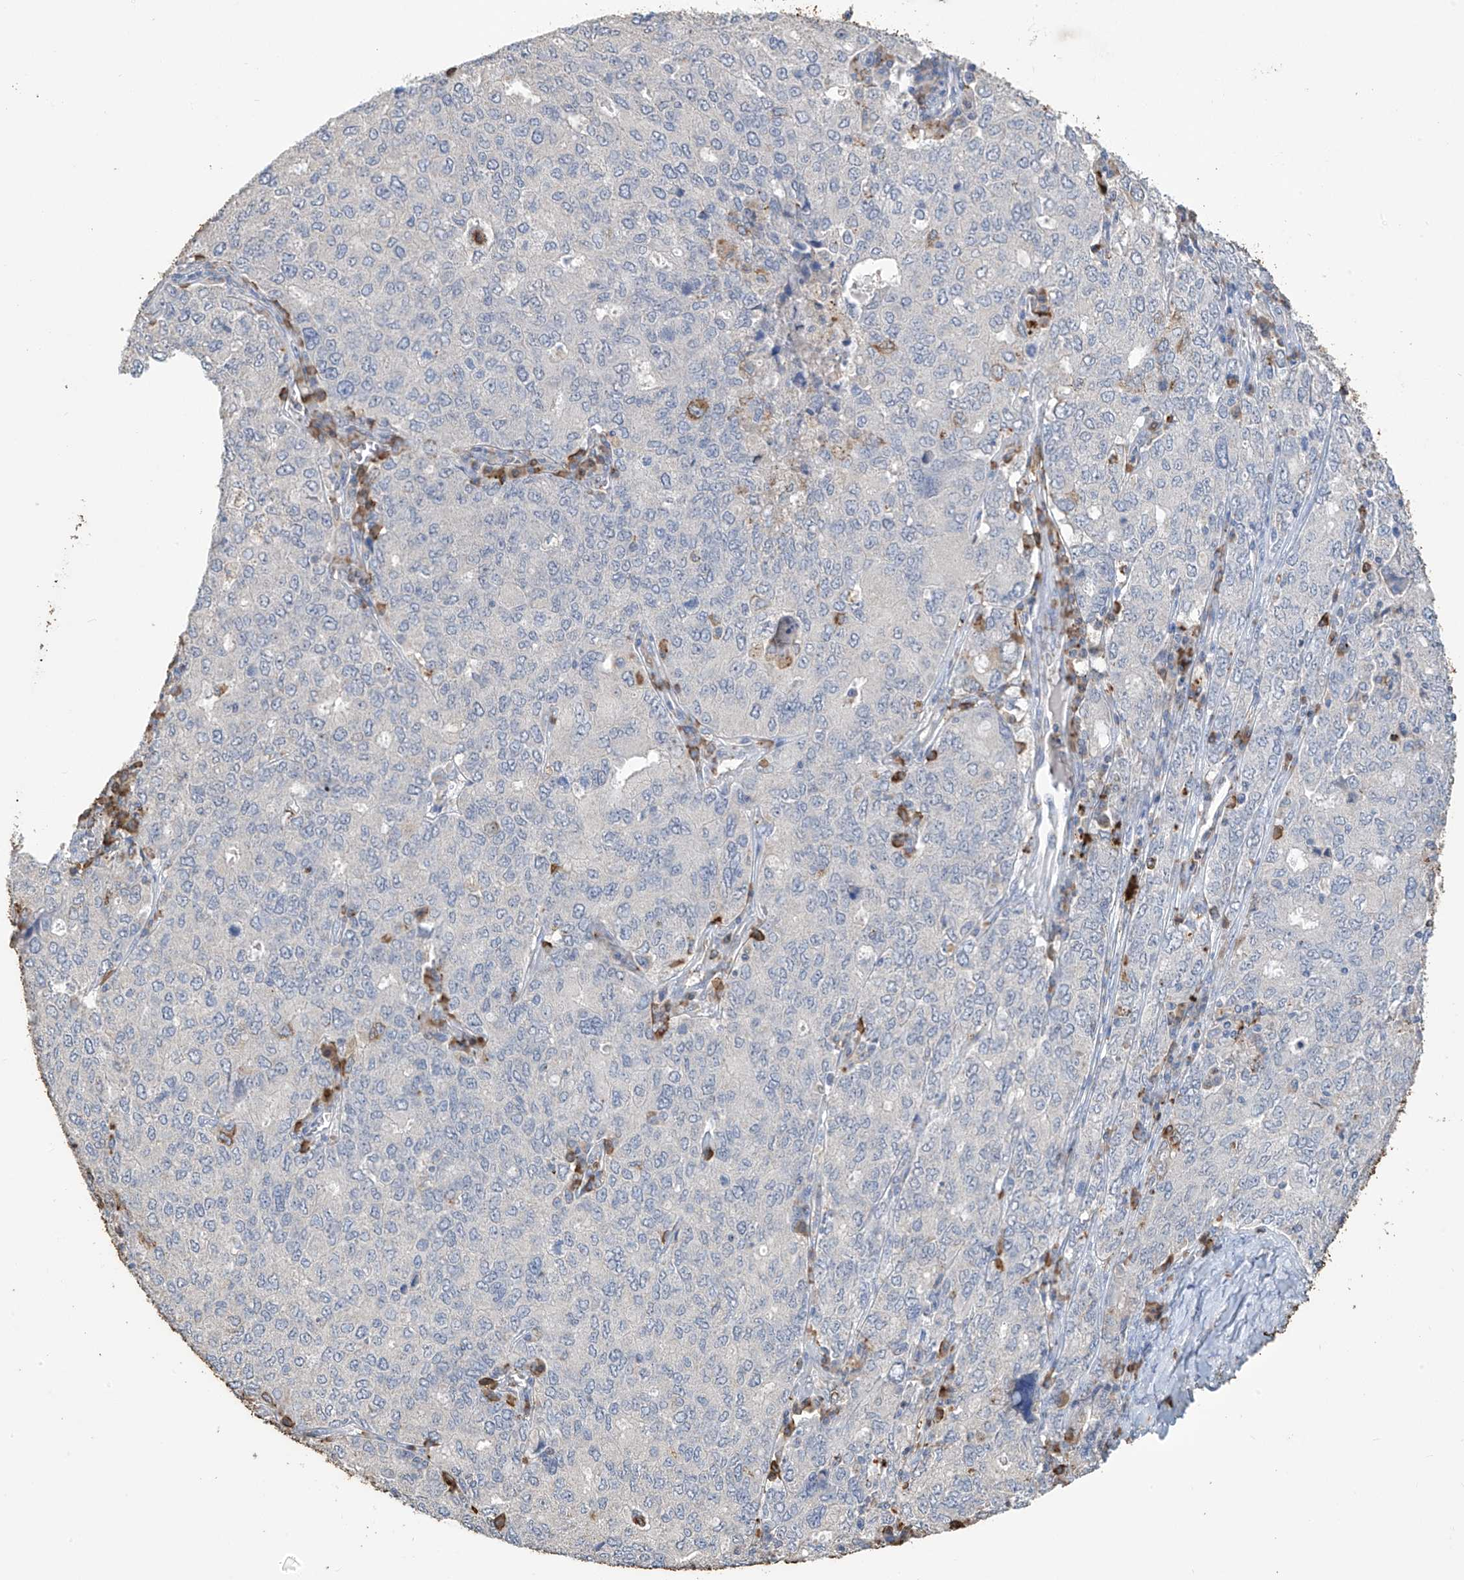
{"staining": {"intensity": "negative", "quantity": "none", "location": "none"}, "tissue": "ovarian cancer", "cell_type": "Tumor cells", "image_type": "cancer", "snomed": [{"axis": "morphology", "description": "Carcinoma, endometroid"}, {"axis": "topography", "description": "Ovary"}], "caption": "Photomicrograph shows no protein positivity in tumor cells of ovarian cancer tissue.", "gene": "OGT", "patient": {"sex": "female", "age": 62}}